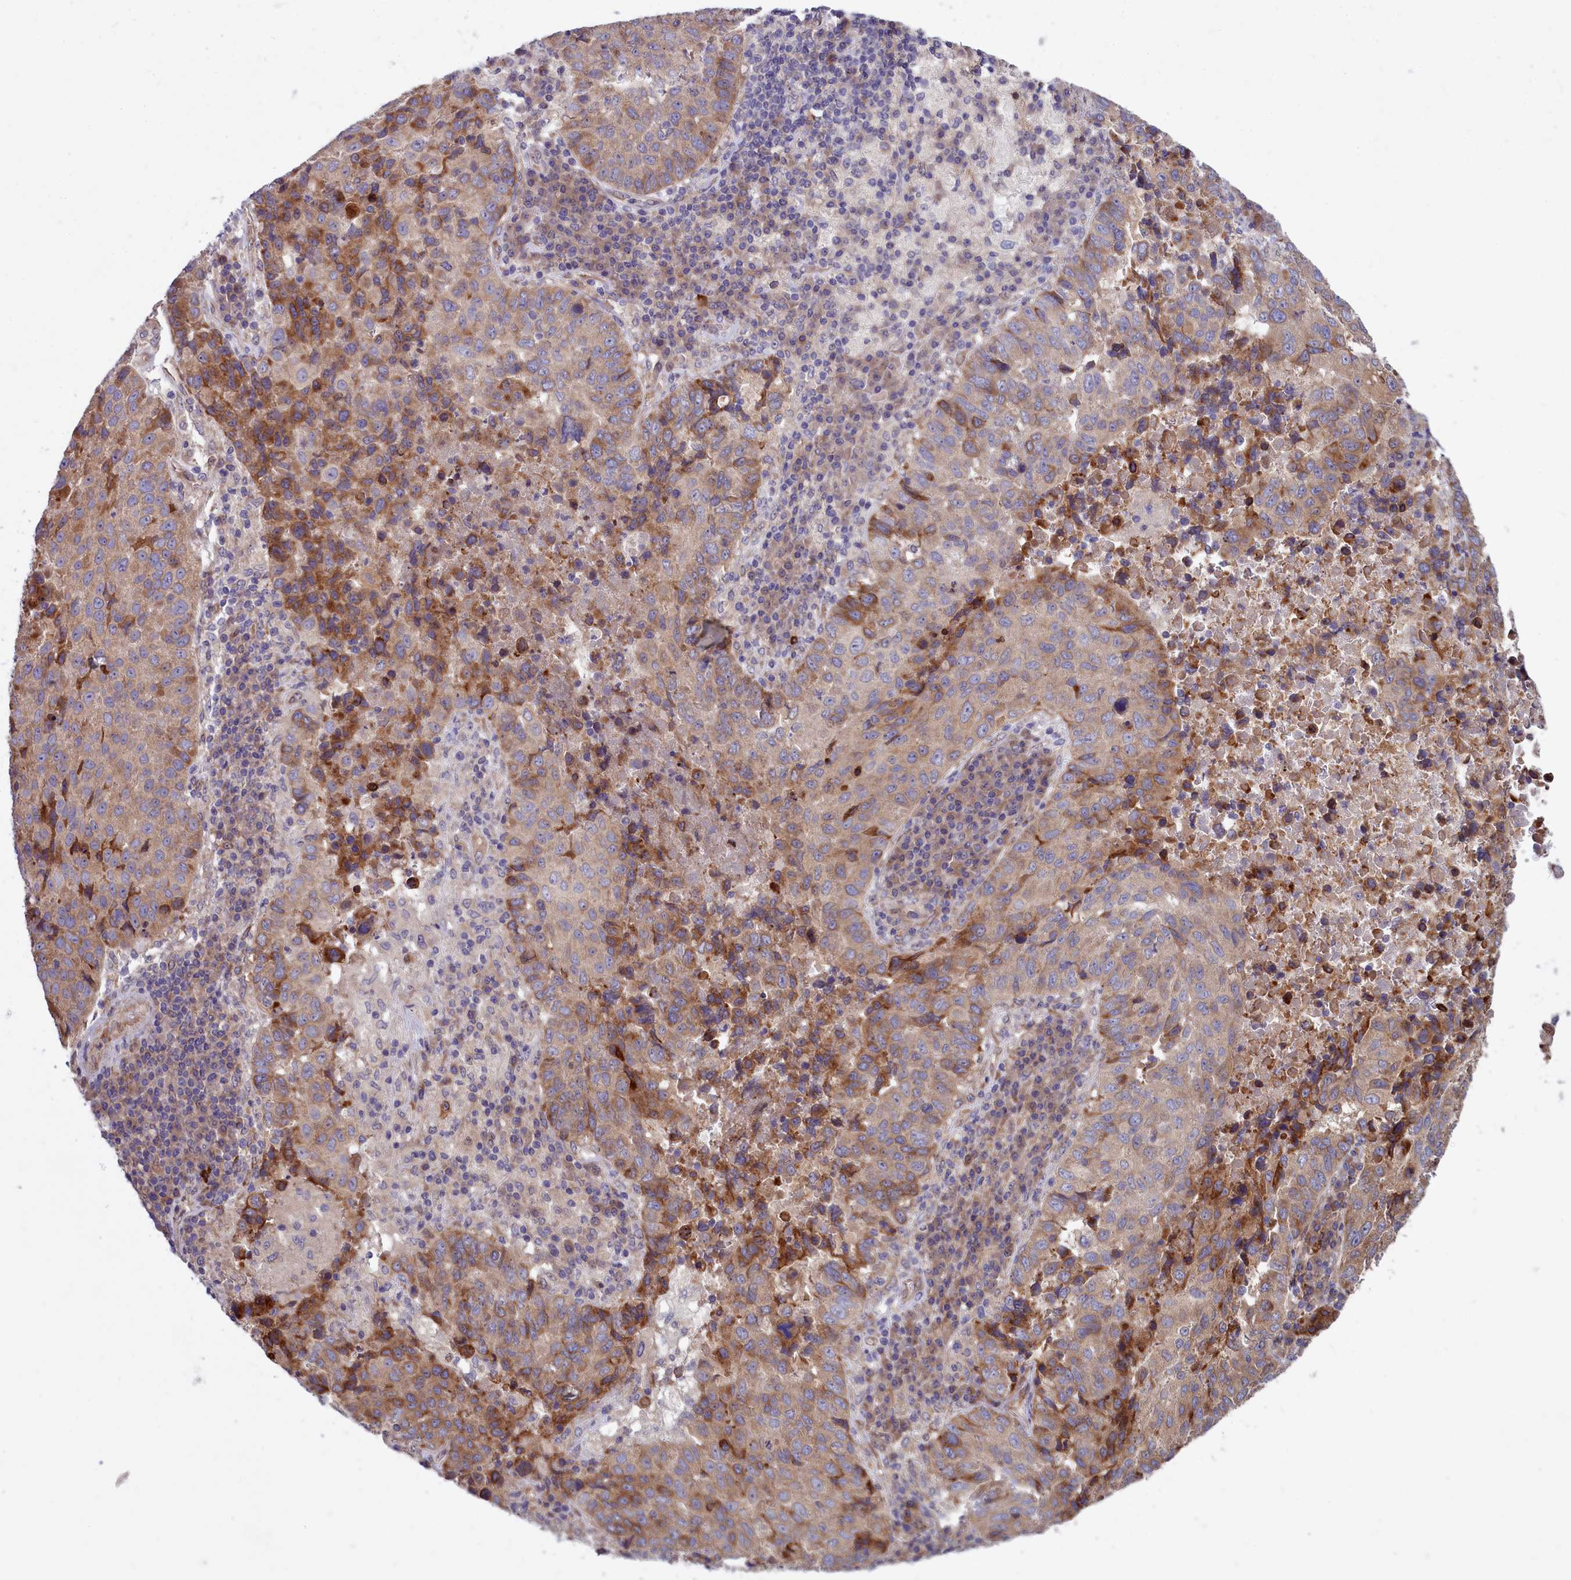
{"staining": {"intensity": "moderate", "quantity": "25%-75%", "location": "cytoplasmic/membranous"}, "tissue": "lung cancer", "cell_type": "Tumor cells", "image_type": "cancer", "snomed": [{"axis": "morphology", "description": "Squamous cell carcinoma, NOS"}, {"axis": "topography", "description": "Lung"}], "caption": "A micrograph of human squamous cell carcinoma (lung) stained for a protein reveals moderate cytoplasmic/membranous brown staining in tumor cells.", "gene": "RAPGEF4", "patient": {"sex": "male", "age": 73}}